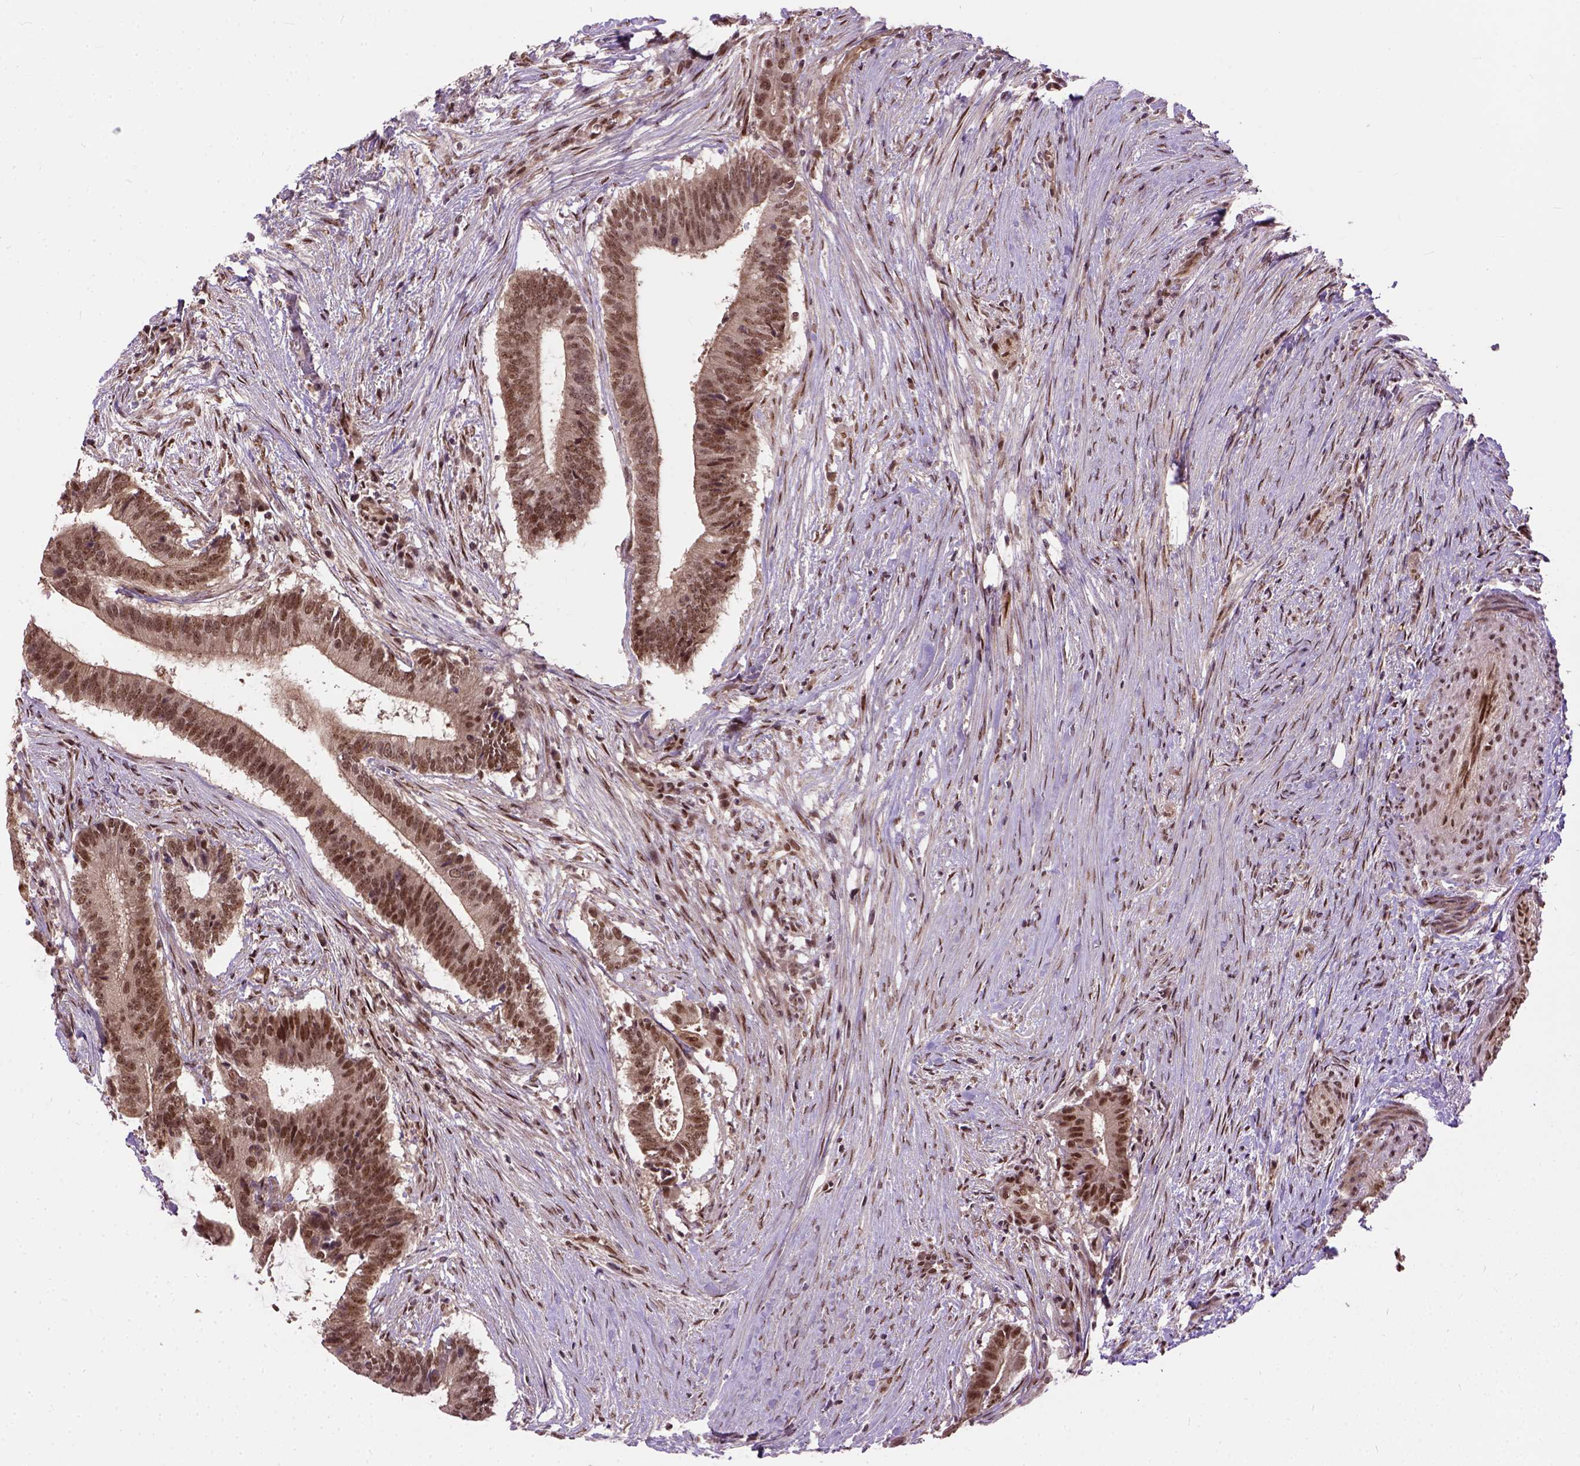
{"staining": {"intensity": "moderate", "quantity": ">75%", "location": "nuclear"}, "tissue": "colorectal cancer", "cell_type": "Tumor cells", "image_type": "cancer", "snomed": [{"axis": "morphology", "description": "Adenocarcinoma, NOS"}, {"axis": "topography", "description": "Colon"}], "caption": "Tumor cells exhibit medium levels of moderate nuclear staining in approximately >75% of cells in colorectal cancer. (DAB (3,3'-diaminobenzidine) IHC, brown staining for protein, blue staining for nuclei).", "gene": "ZNF630", "patient": {"sex": "female", "age": 43}}